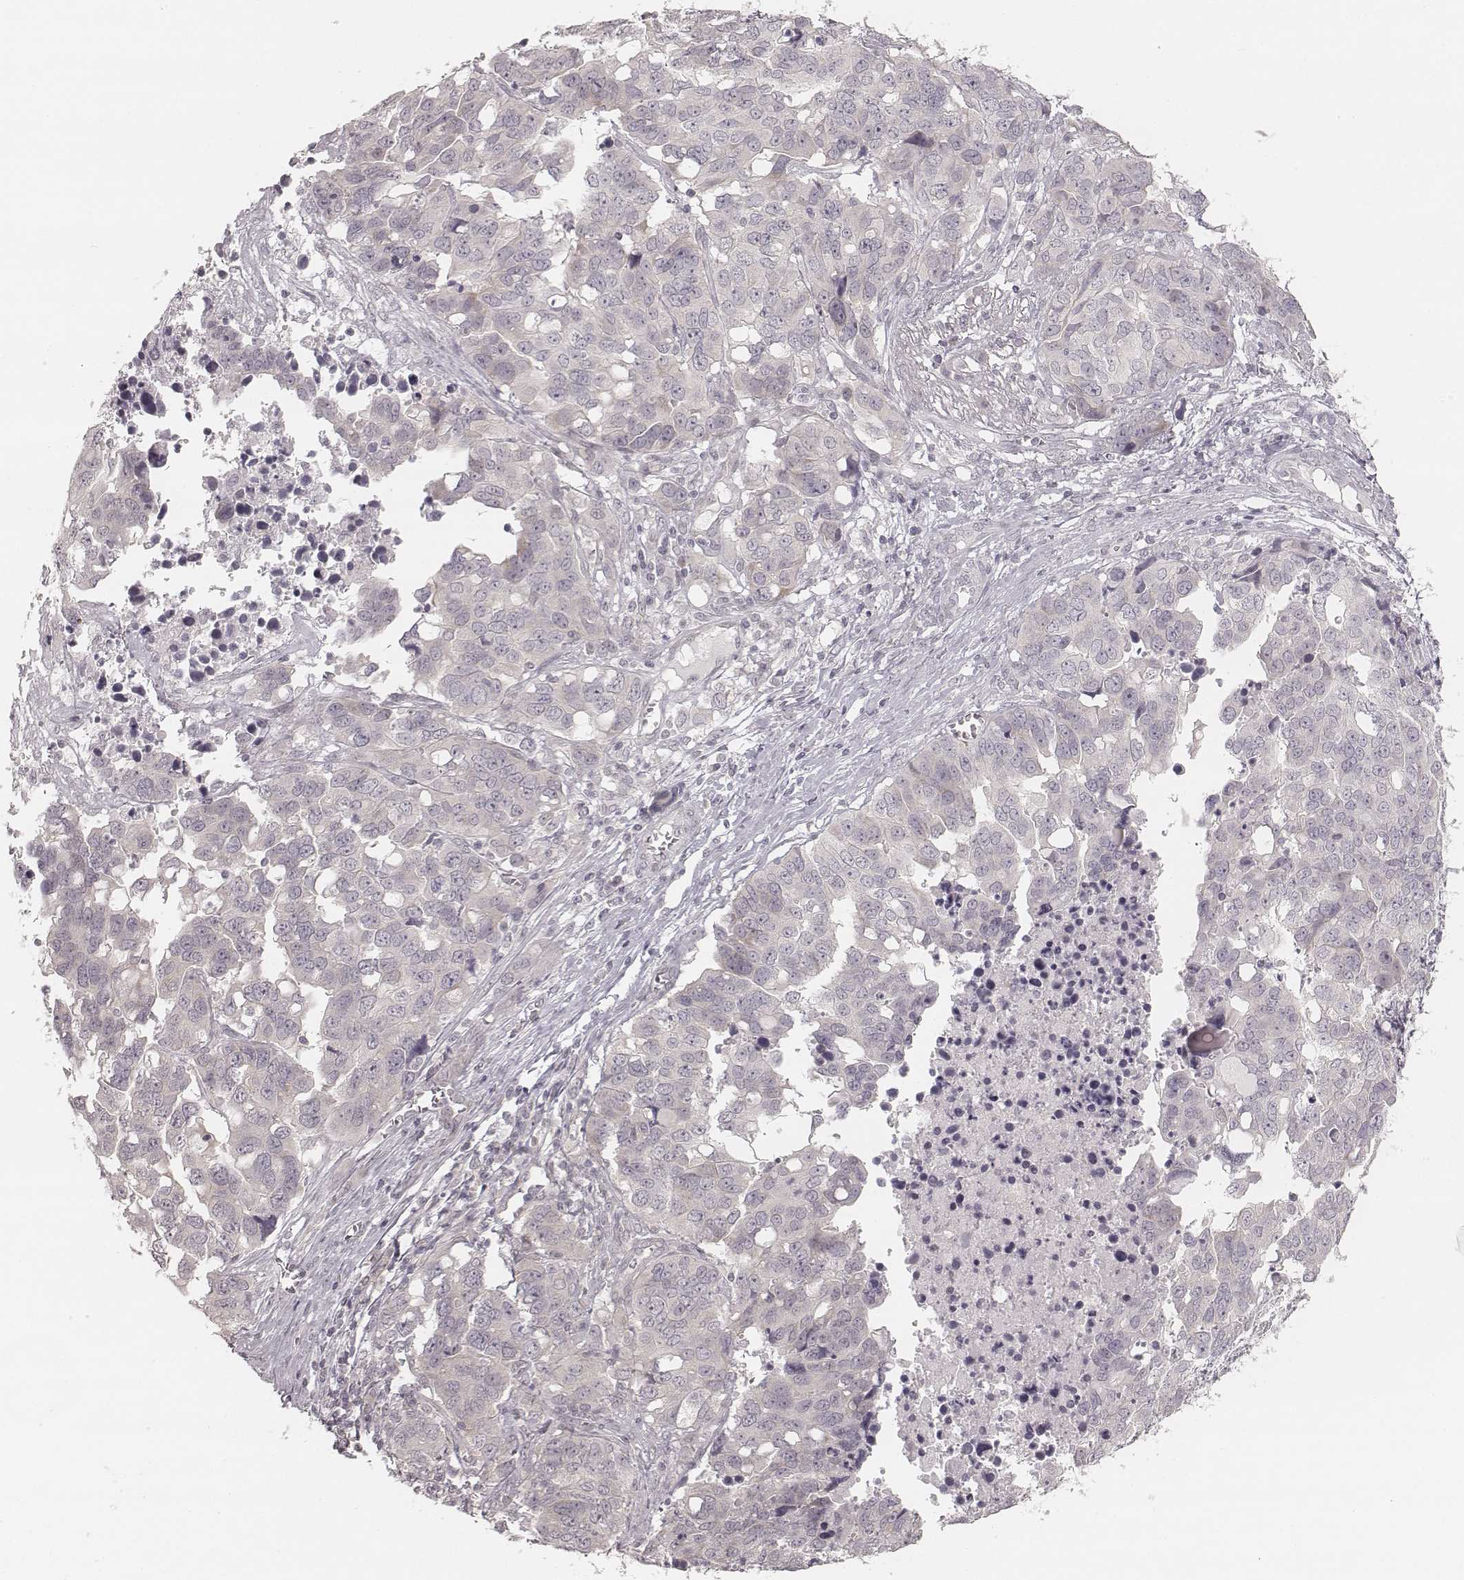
{"staining": {"intensity": "negative", "quantity": "none", "location": "none"}, "tissue": "ovarian cancer", "cell_type": "Tumor cells", "image_type": "cancer", "snomed": [{"axis": "morphology", "description": "Carcinoma, endometroid"}, {"axis": "topography", "description": "Ovary"}], "caption": "DAB (3,3'-diaminobenzidine) immunohistochemical staining of human ovarian endometroid carcinoma exhibits no significant positivity in tumor cells.", "gene": "ACACB", "patient": {"sex": "female", "age": 78}}